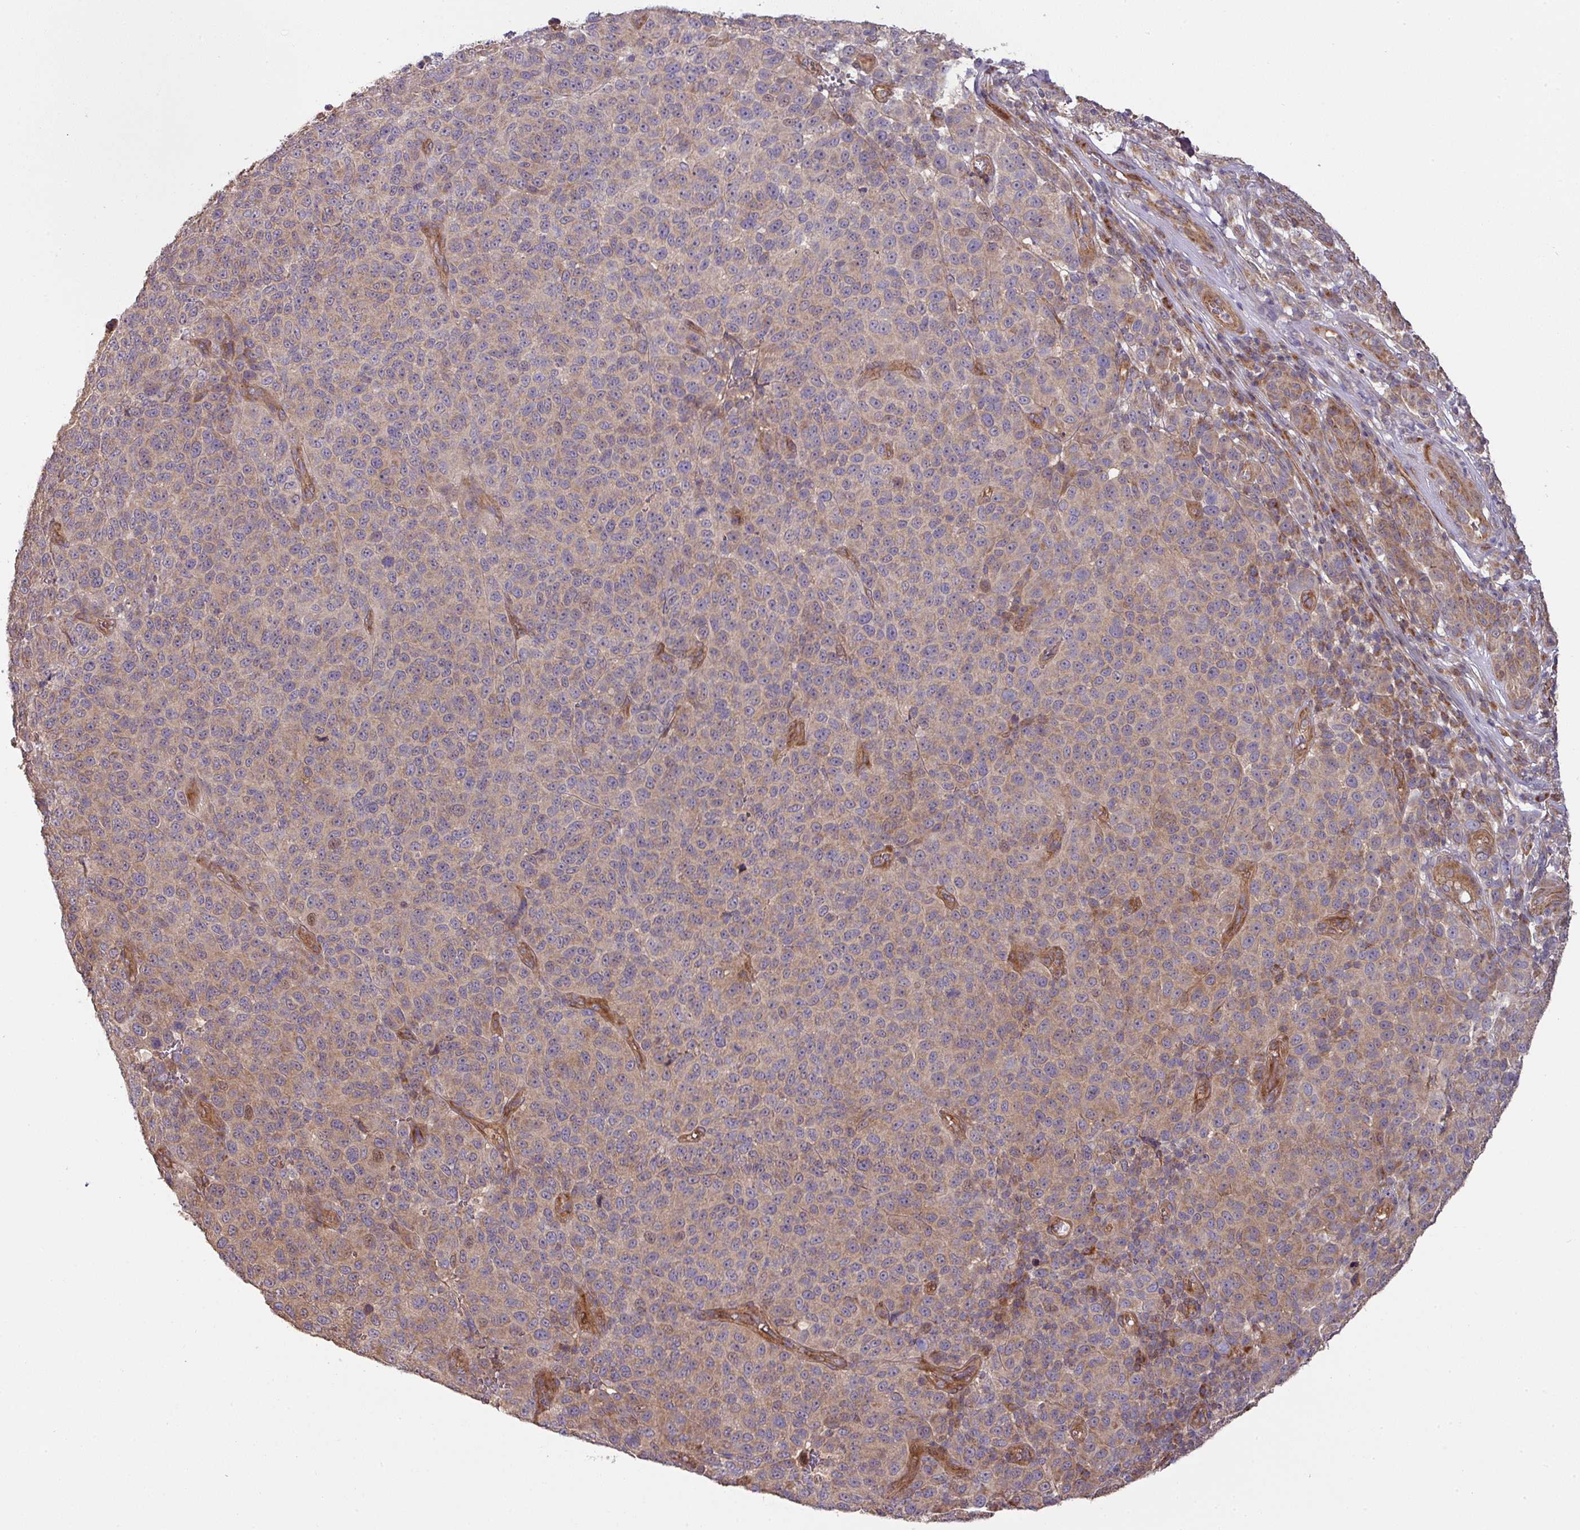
{"staining": {"intensity": "weak", "quantity": "25%-75%", "location": "cytoplasmic/membranous"}, "tissue": "melanoma", "cell_type": "Tumor cells", "image_type": "cancer", "snomed": [{"axis": "morphology", "description": "Malignant melanoma, NOS"}, {"axis": "topography", "description": "Skin"}], "caption": "This is an image of immunohistochemistry staining of malignant melanoma, which shows weak positivity in the cytoplasmic/membranous of tumor cells.", "gene": "STK35", "patient": {"sex": "male", "age": 49}}